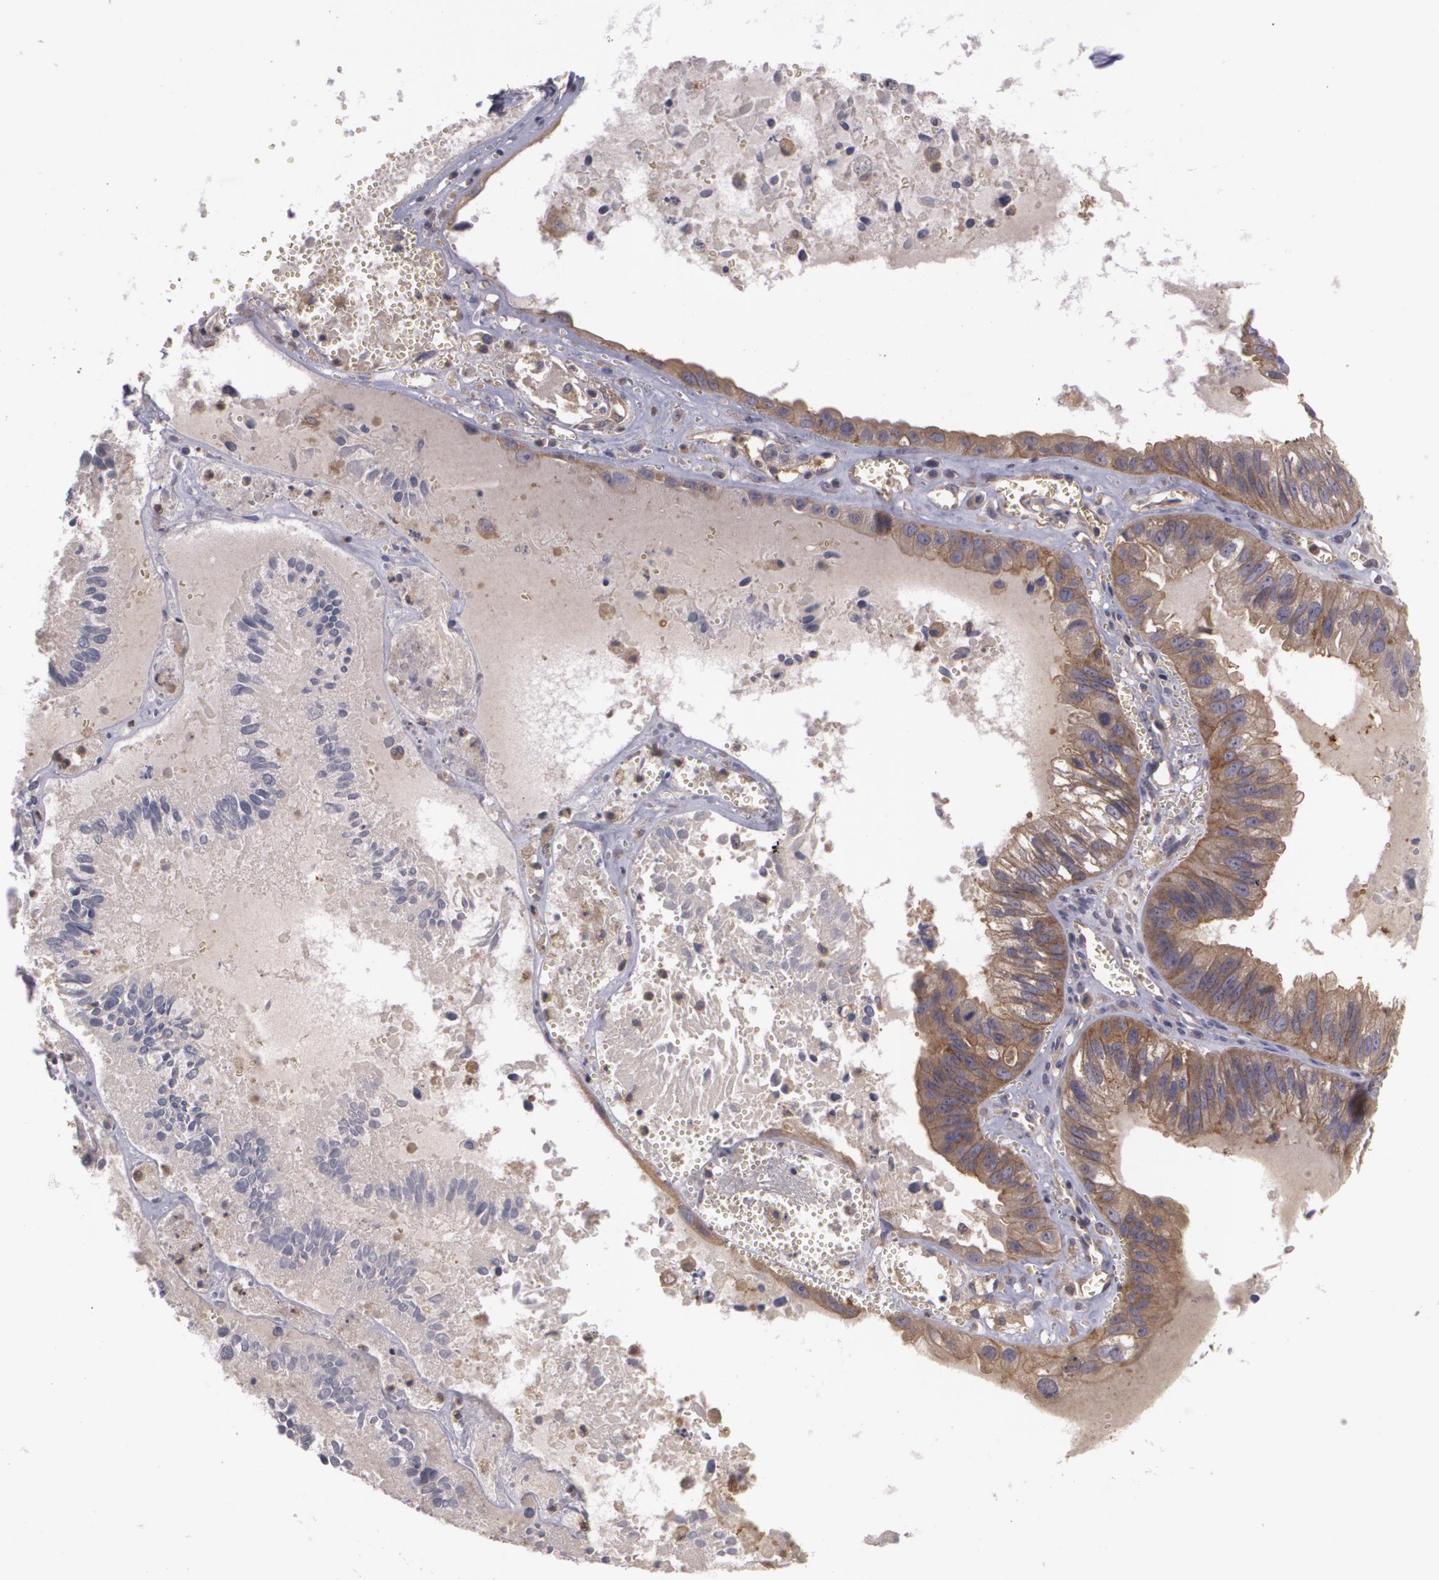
{"staining": {"intensity": "strong", "quantity": ">75%", "location": "cytoplasmic/membranous"}, "tissue": "ovarian cancer", "cell_type": "Tumor cells", "image_type": "cancer", "snomed": [{"axis": "morphology", "description": "Carcinoma, endometroid"}, {"axis": "topography", "description": "Ovary"}], "caption": "Human ovarian endometroid carcinoma stained for a protein (brown) displays strong cytoplasmic/membranous positive expression in about >75% of tumor cells.", "gene": "HRAS", "patient": {"sex": "female", "age": 85}}